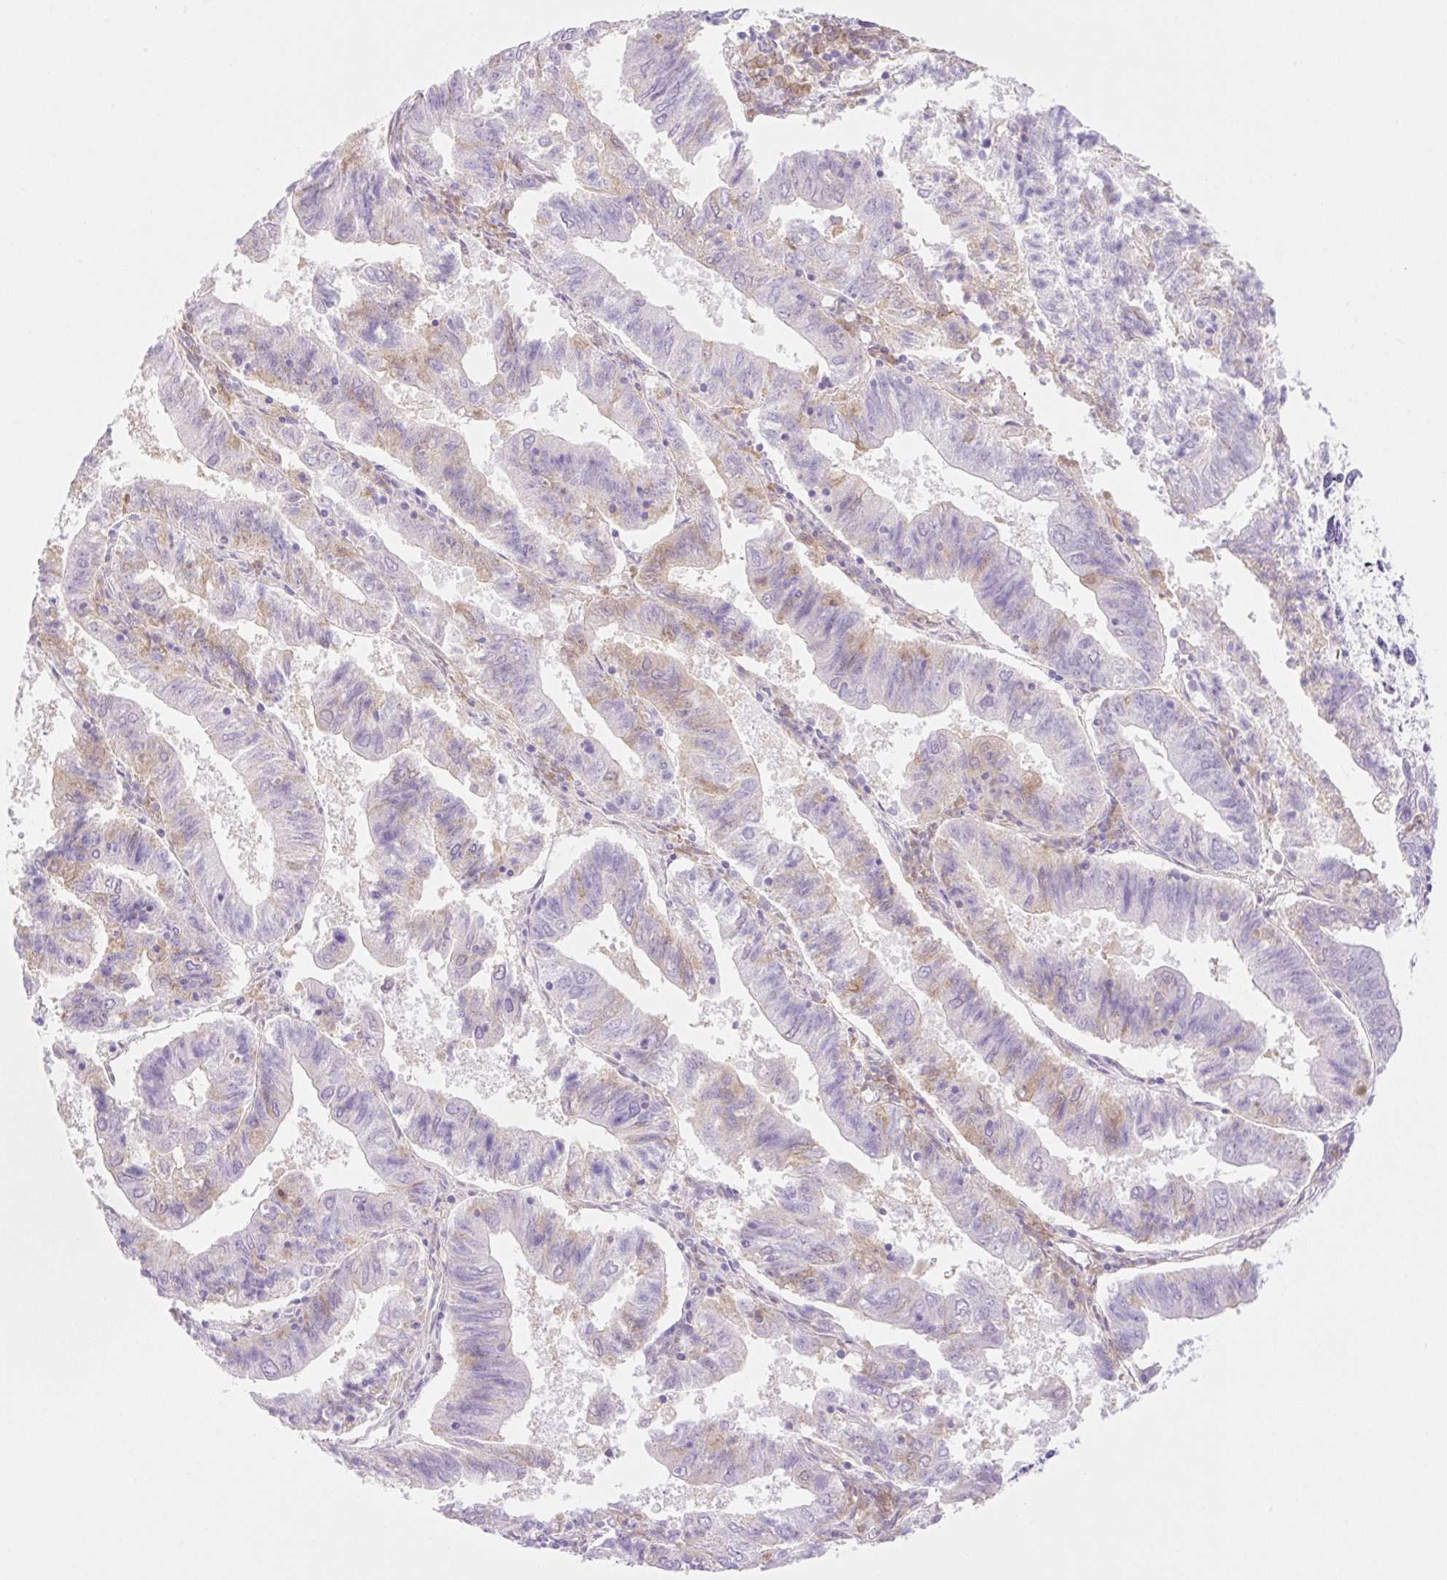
{"staining": {"intensity": "moderate", "quantity": "<25%", "location": "cytoplasmic/membranous"}, "tissue": "endometrial cancer", "cell_type": "Tumor cells", "image_type": "cancer", "snomed": [{"axis": "morphology", "description": "Adenocarcinoma, NOS"}, {"axis": "topography", "description": "Endometrium"}], "caption": "Immunohistochemical staining of human endometrial cancer (adenocarcinoma) demonstrates moderate cytoplasmic/membranous protein expression in approximately <25% of tumor cells.", "gene": "PALM3", "patient": {"sex": "female", "age": 82}}